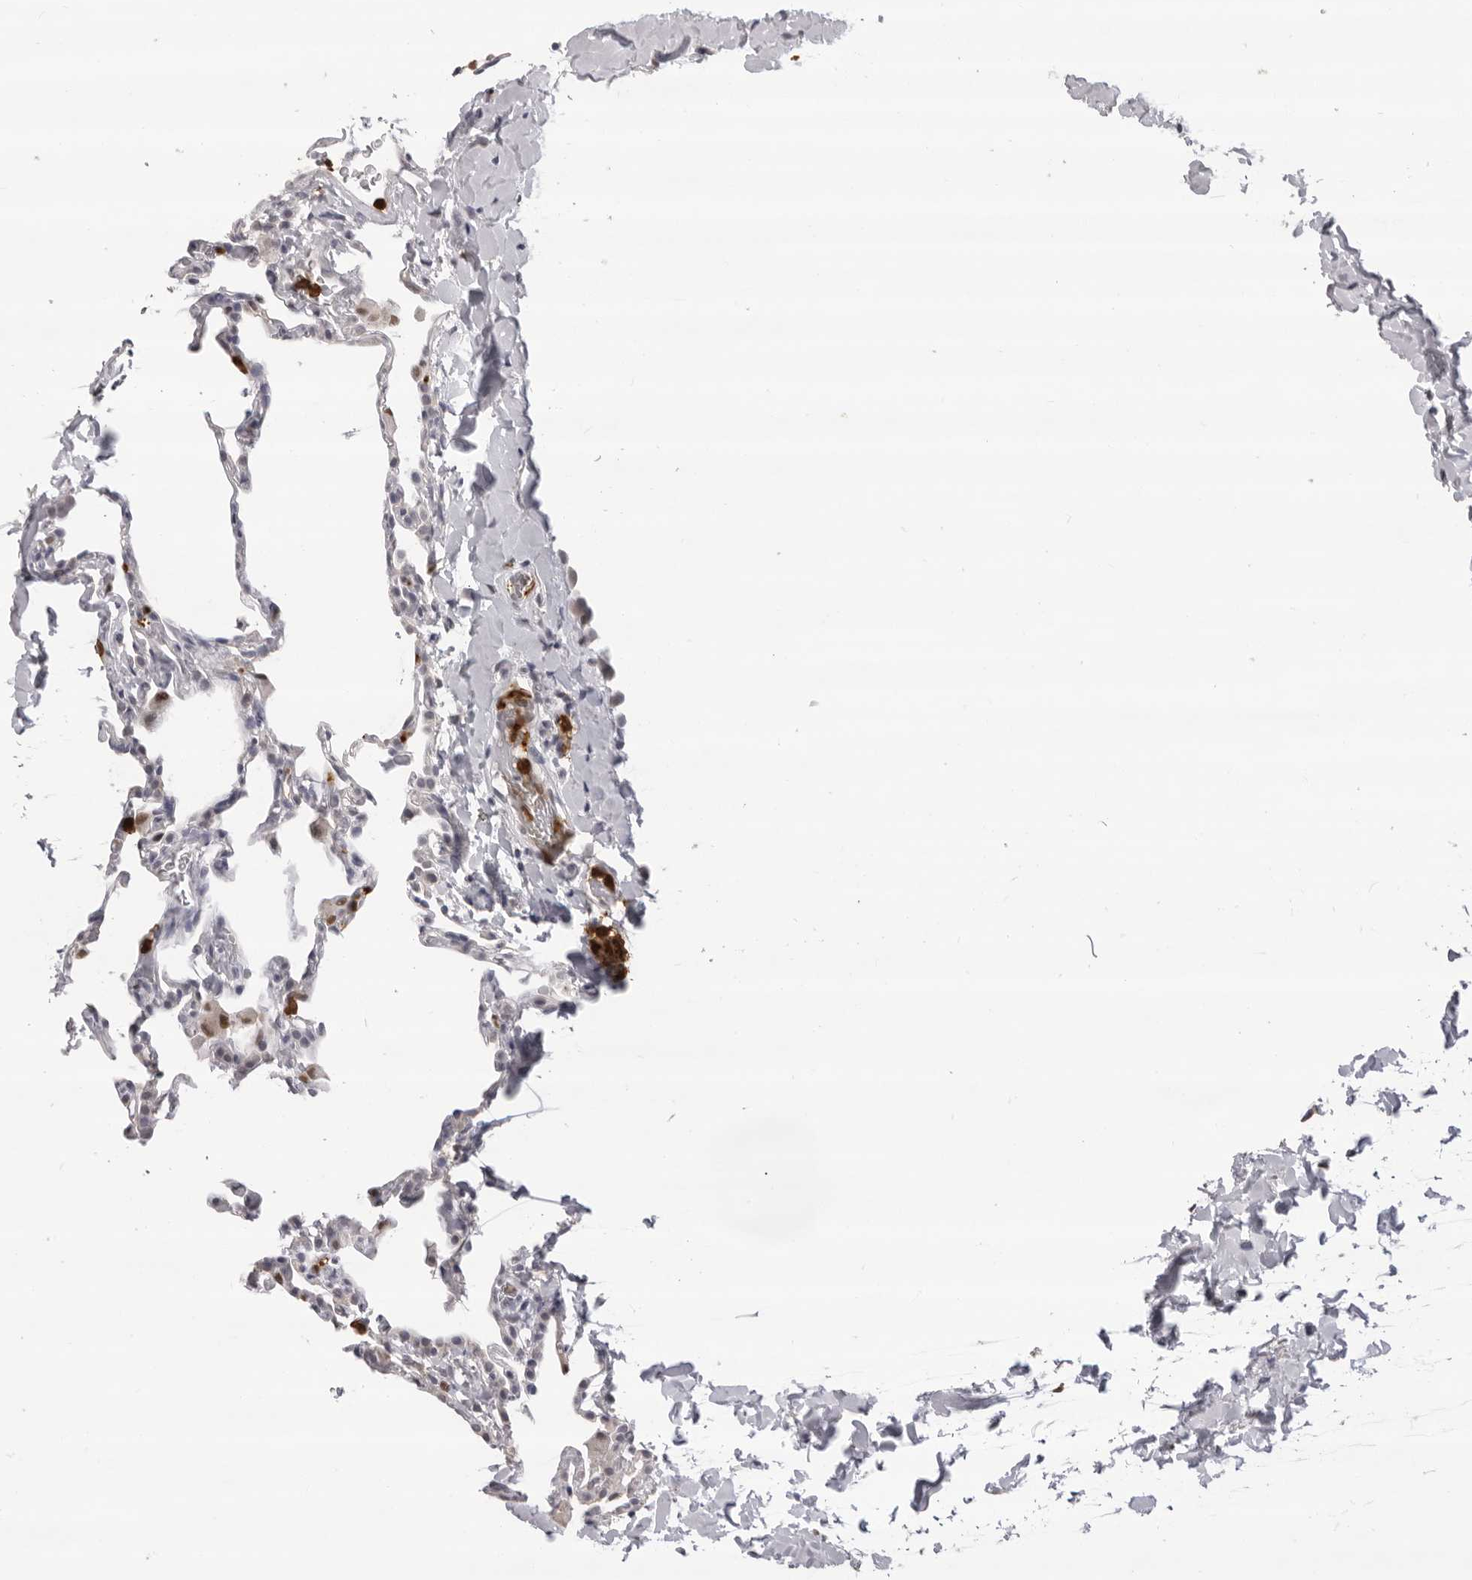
{"staining": {"intensity": "negative", "quantity": "none", "location": "none"}, "tissue": "lung", "cell_type": "Alveolar cells", "image_type": "normal", "snomed": [{"axis": "morphology", "description": "Normal tissue, NOS"}, {"axis": "topography", "description": "Lung"}], "caption": "Lung was stained to show a protein in brown. There is no significant staining in alveolar cells. (DAB (3,3'-diaminobenzidine) IHC visualized using brightfield microscopy, high magnification).", "gene": "IL31", "patient": {"sex": "male", "age": 20}}